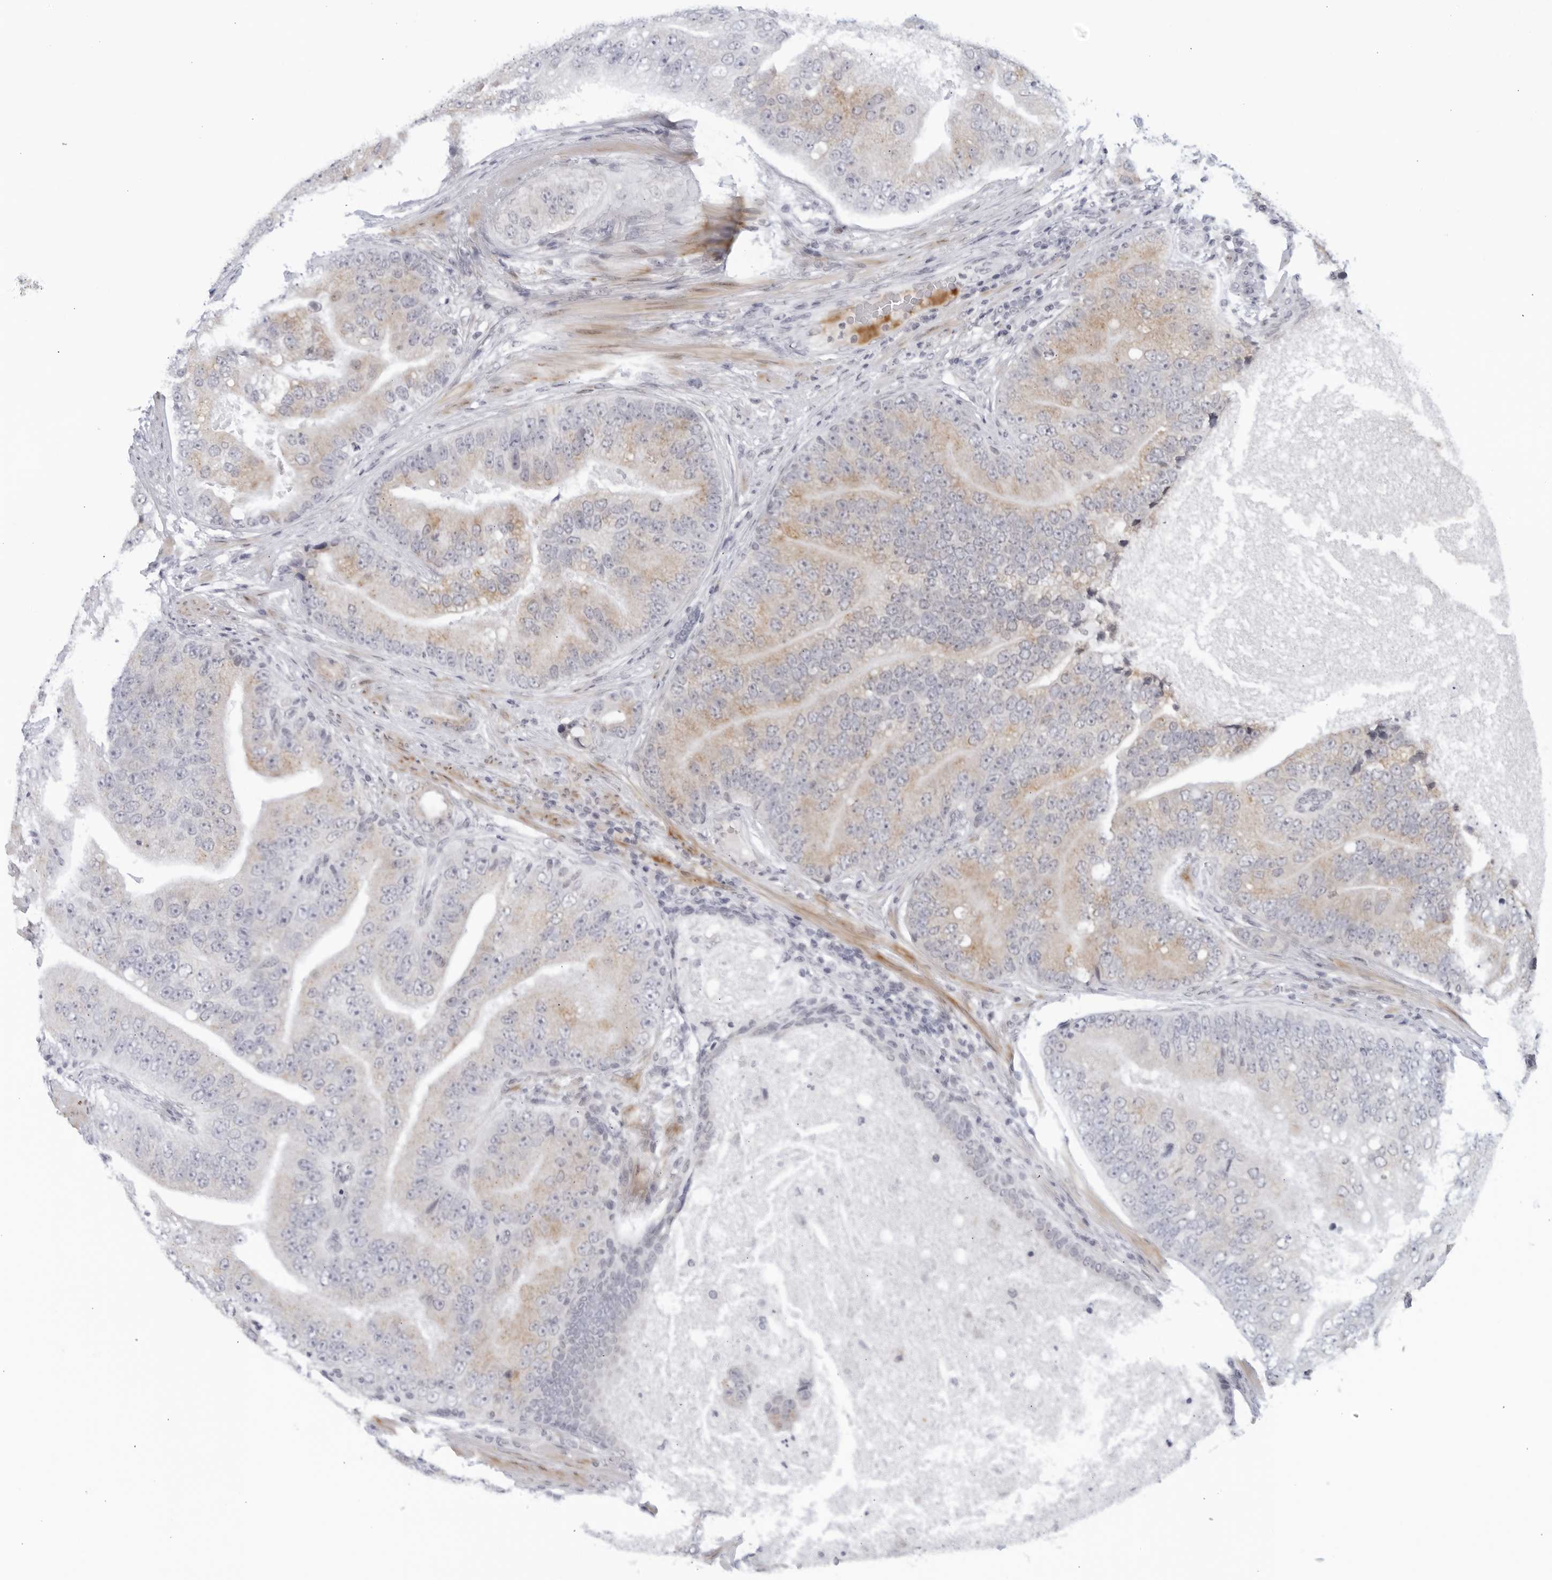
{"staining": {"intensity": "weak", "quantity": "<25%", "location": "cytoplasmic/membranous"}, "tissue": "prostate cancer", "cell_type": "Tumor cells", "image_type": "cancer", "snomed": [{"axis": "morphology", "description": "Adenocarcinoma, High grade"}, {"axis": "topography", "description": "Prostate"}], "caption": "Tumor cells show no significant expression in high-grade adenocarcinoma (prostate).", "gene": "WDTC1", "patient": {"sex": "male", "age": 70}}